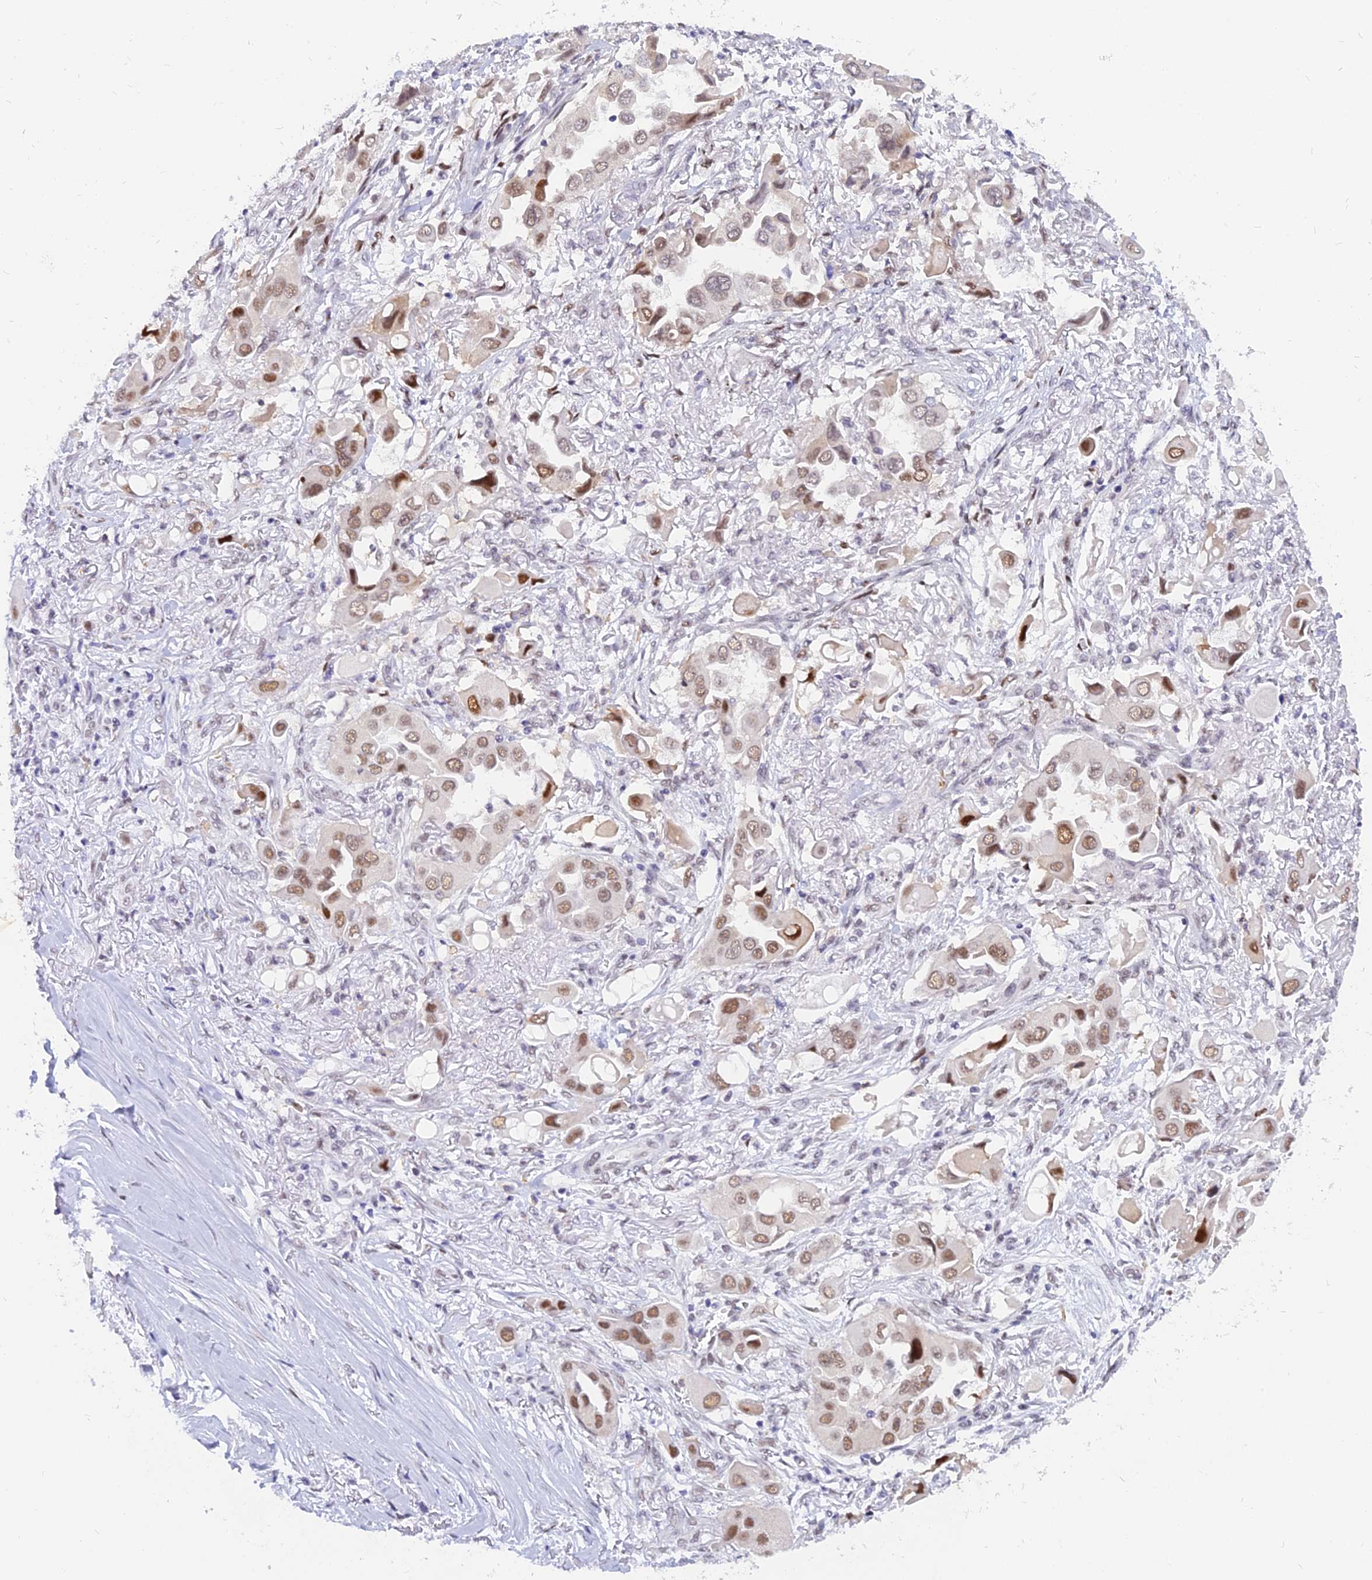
{"staining": {"intensity": "moderate", "quantity": "25%-75%", "location": "nuclear"}, "tissue": "lung cancer", "cell_type": "Tumor cells", "image_type": "cancer", "snomed": [{"axis": "morphology", "description": "Adenocarcinoma, NOS"}, {"axis": "topography", "description": "Lung"}], "caption": "Lung cancer (adenocarcinoma) tissue exhibits moderate nuclear staining in approximately 25%-75% of tumor cells, visualized by immunohistochemistry.", "gene": "DPY30", "patient": {"sex": "female", "age": 76}}